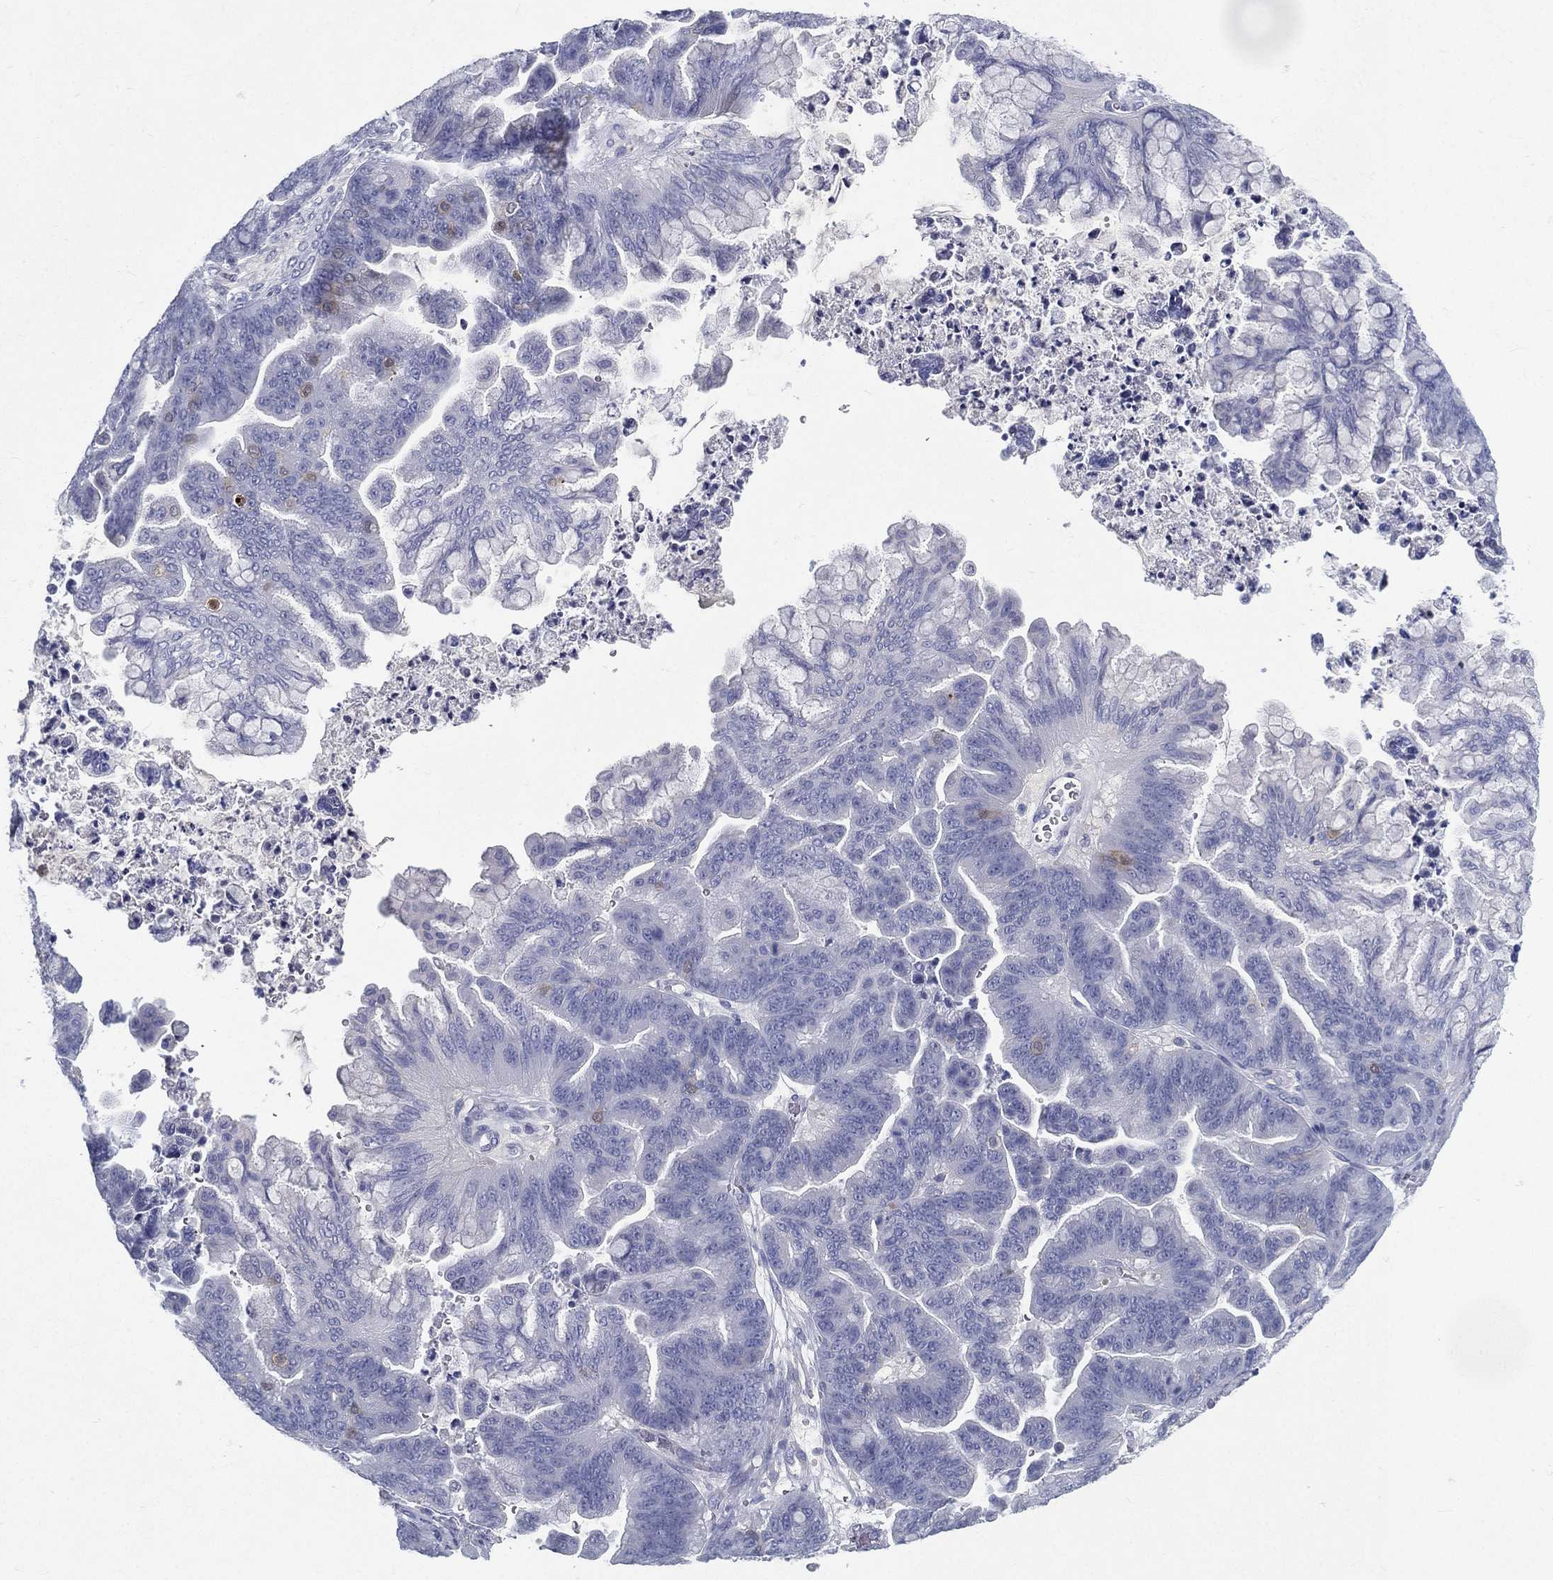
{"staining": {"intensity": "negative", "quantity": "none", "location": "none"}, "tissue": "ovarian cancer", "cell_type": "Tumor cells", "image_type": "cancer", "snomed": [{"axis": "morphology", "description": "Cystadenocarcinoma, mucinous, NOS"}, {"axis": "topography", "description": "Ovary"}], "caption": "Immunohistochemical staining of mucinous cystadenocarcinoma (ovarian) reveals no significant positivity in tumor cells. (Immunohistochemistry (ihc), brightfield microscopy, high magnification).", "gene": "RGS13", "patient": {"sex": "female", "age": 67}}